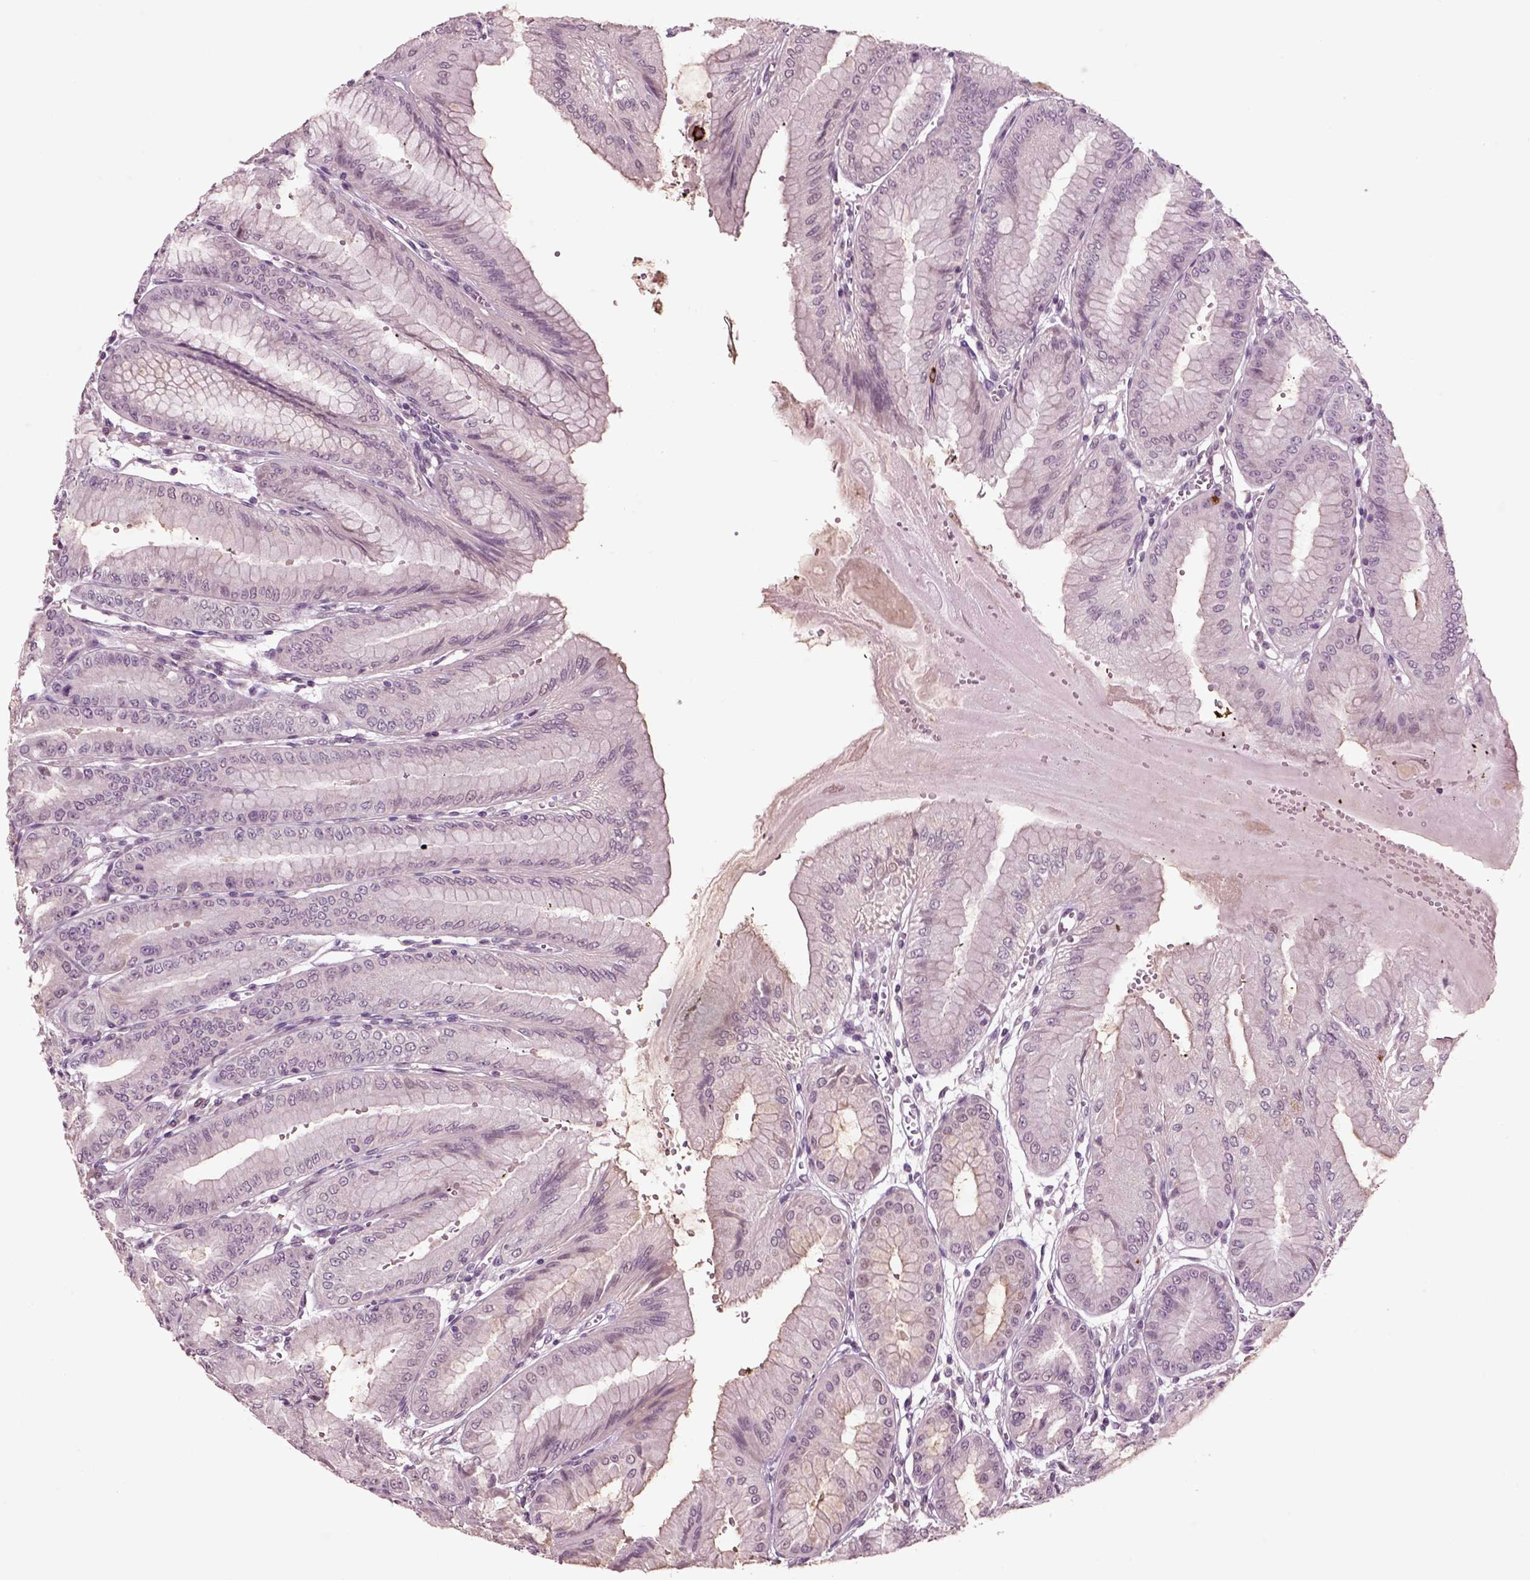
{"staining": {"intensity": "strong", "quantity": "<25%", "location": "cytoplasmic/membranous"}, "tissue": "stomach", "cell_type": "Glandular cells", "image_type": "normal", "snomed": [{"axis": "morphology", "description": "Normal tissue, NOS"}, {"axis": "topography", "description": "Stomach, lower"}], "caption": "Immunohistochemical staining of unremarkable stomach demonstrates <25% levels of strong cytoplasmic/membranous protein staining in approximately <25% of glandular cells.", "gene": "CHGB", "patient": {"sex": "male", "age": 71}}